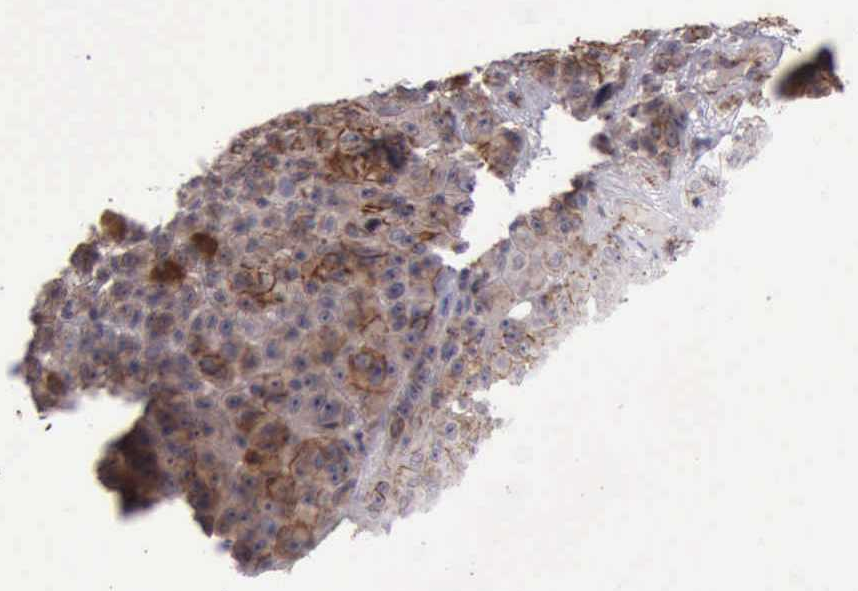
{"staining": {"intensity": "moderate", "quantity": "25%-75%", "location": "cytoplasmic/membranous,nuclear"}, "tissue": "melanoma", "cell_type": "Tumor cells", "image_type": "cancer", "snomed": [{"axis": "morphology", "description": "Malignant melanoma, NOS"}, {"axis": "topography", "description": "Skin"}], "caption": "Approximately 25%-75% of tumor cells in malignant melanoma display moderate cytoplasmic/membranous and nuclear protein positivity as visualized by brown immunohistochemical staining.", "gene": "CTNNB1", "patient": {"sex": "male", "age": 64}}